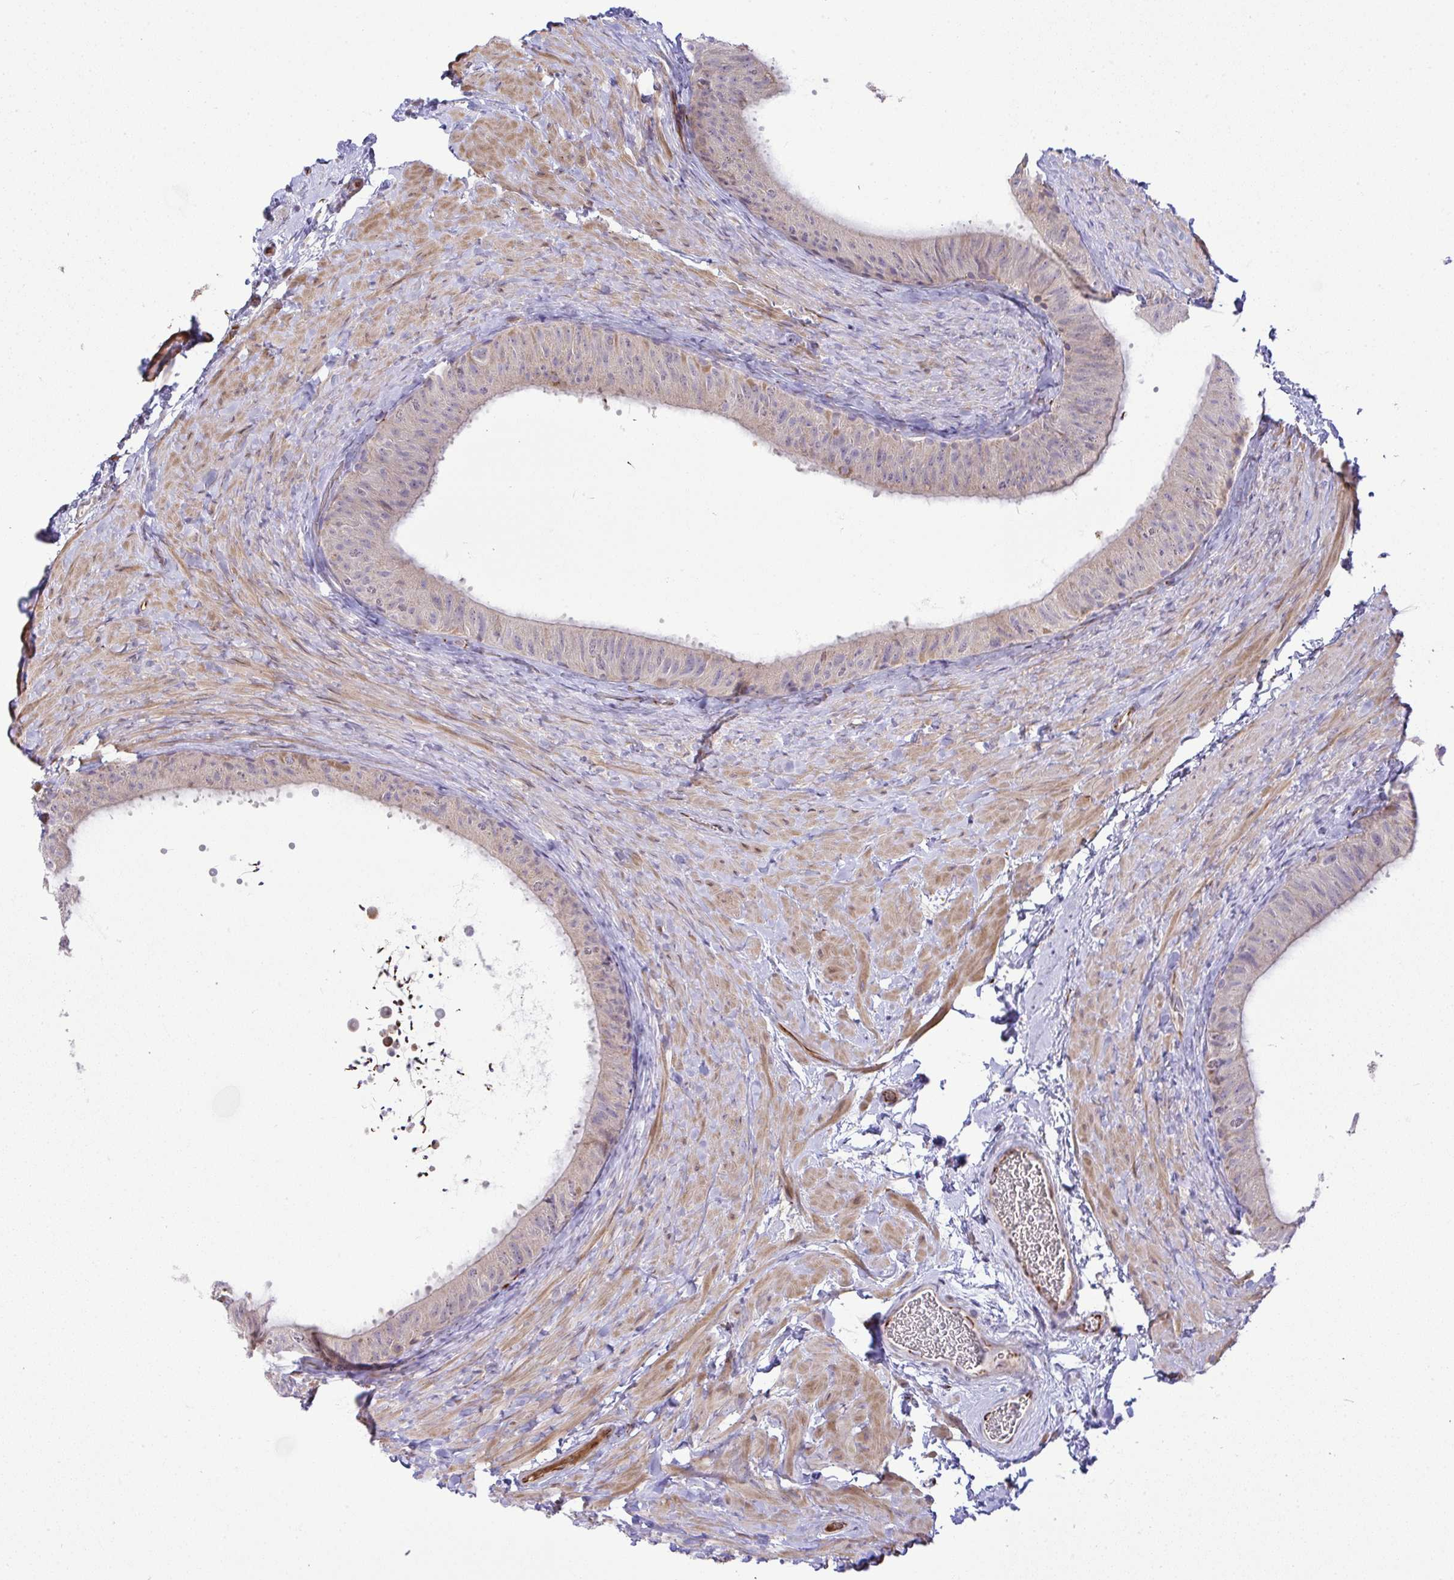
{"staining": {"intensity": "negative", "quantity": "none", "location": "none"}, "tissue": "epididymis", "cell_type": "Glandular cells", "image_type": "normal", "snomed": [{"axis": "morphology", "description": "Normal tissue, NOS"}, {"axis": "topography", "description": "Epididymis, spermatic cord, NOS"}, {"axis": "topography", "description": "Epididymis"}], "caption": "High magnification brightfield microscopy of benign epididymis stained with DAB (3,3'-diaminobenzidine) (brown) and counterstained with hematoxylin (blue): glandular cells show no significant staining.", "gene": "GRID2", "patient": {"sex": "male", "age": 31}}